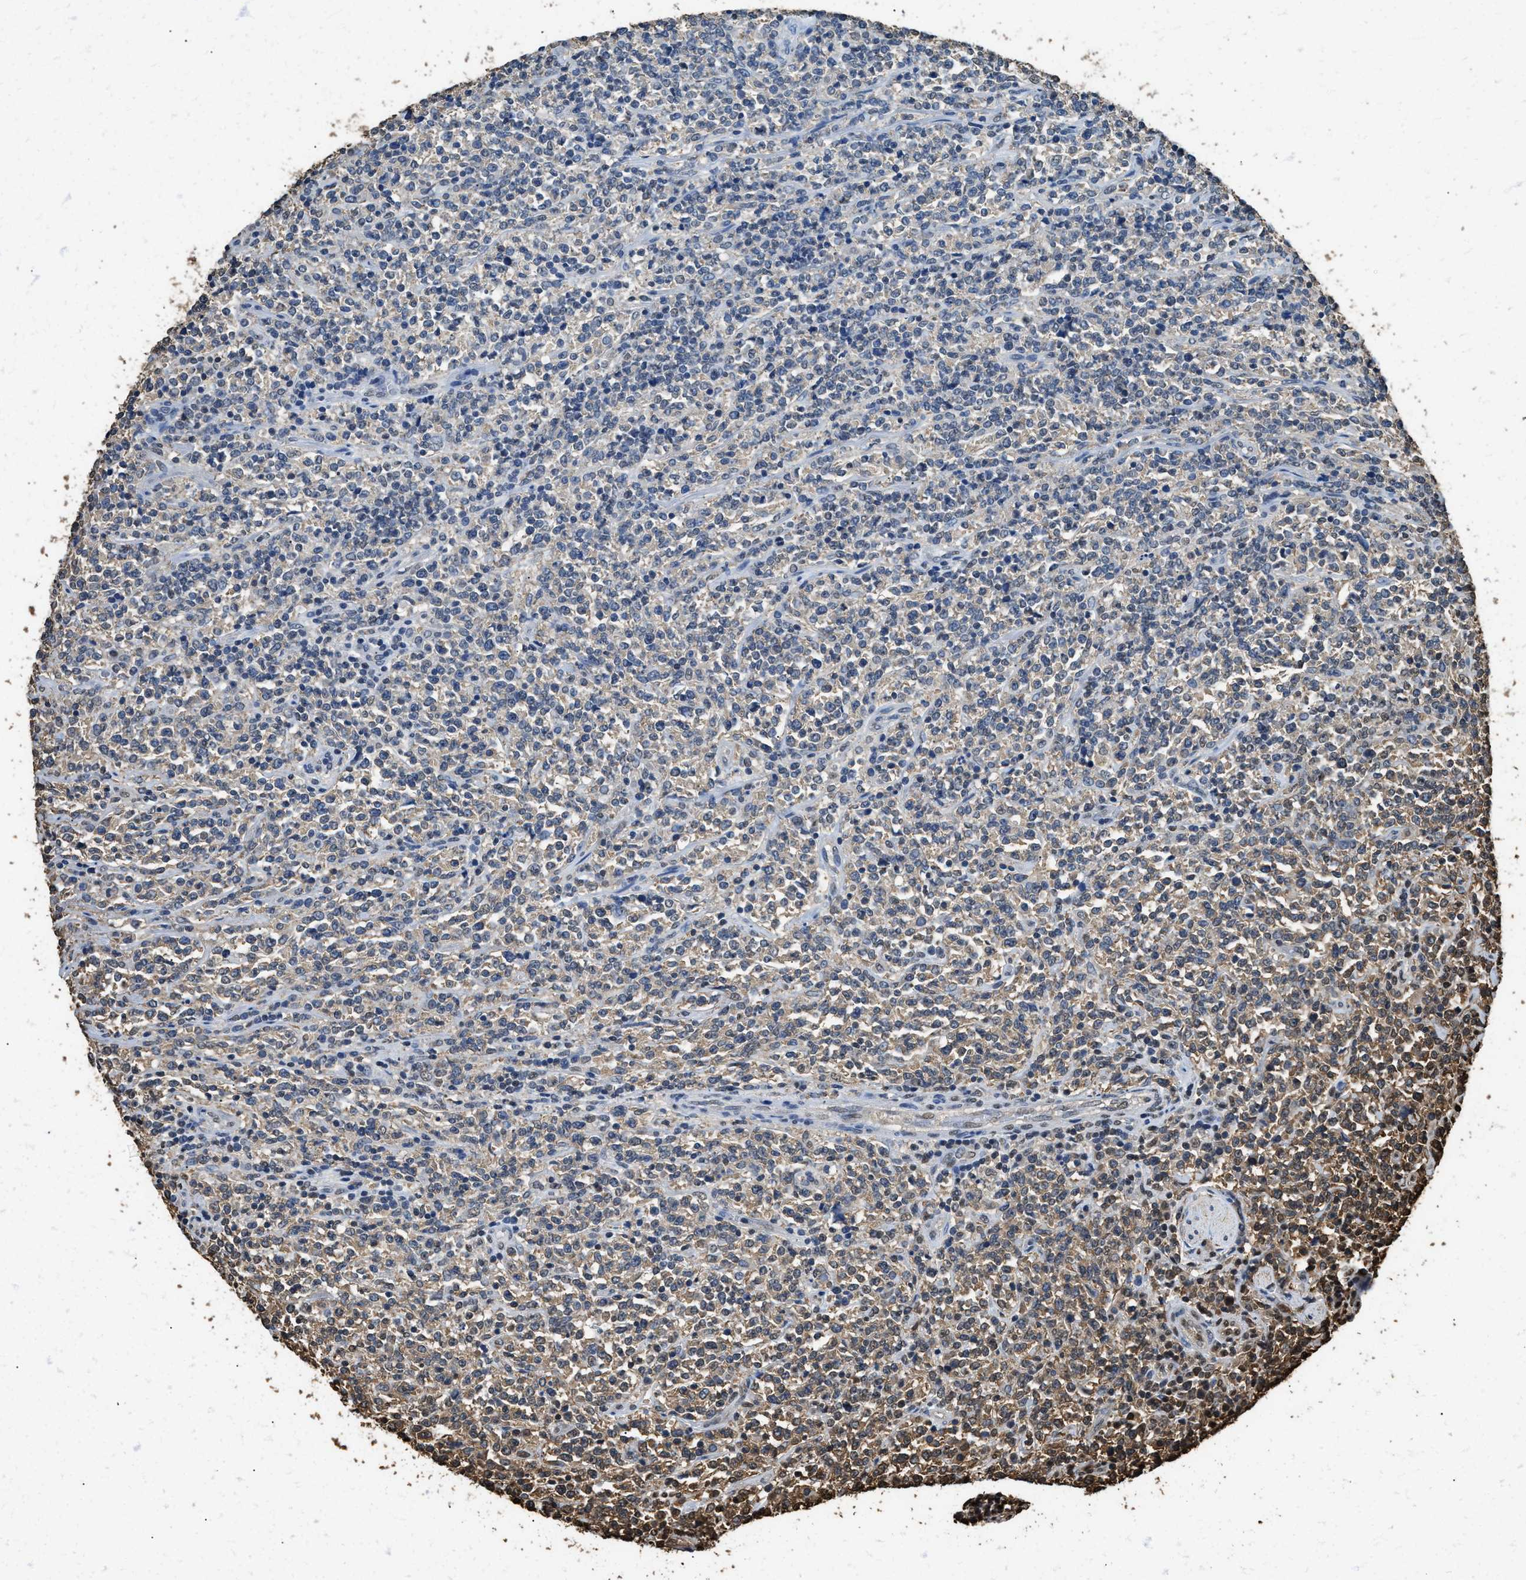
{"staining": {"intensity": "negative", "quantity": "none", "location": "none"}, "tissue": "lymphoma", "cell_type": "Tumor cells", "image_type": "cancer", "snomed": [{"axis": "morphology", "description": "Malignant lymphoma, non-Hodgkin's type, High grade"}, {"axis": "topography", "description": "Soft tissue"}], "caption": "The photomicrograph displays no staining of tumor cells in high-grade malignant lymphoma, non-Hodgkin's type. The staining was performed using DAB (3,3'-diaminobenzidine) to visualize the protein expression in brown, while the nuclei were stained in blue with hematoxylin (Magnification: 20x).", "gene": "GAPDH", "patient": {"sex": "male", "age": 18}}